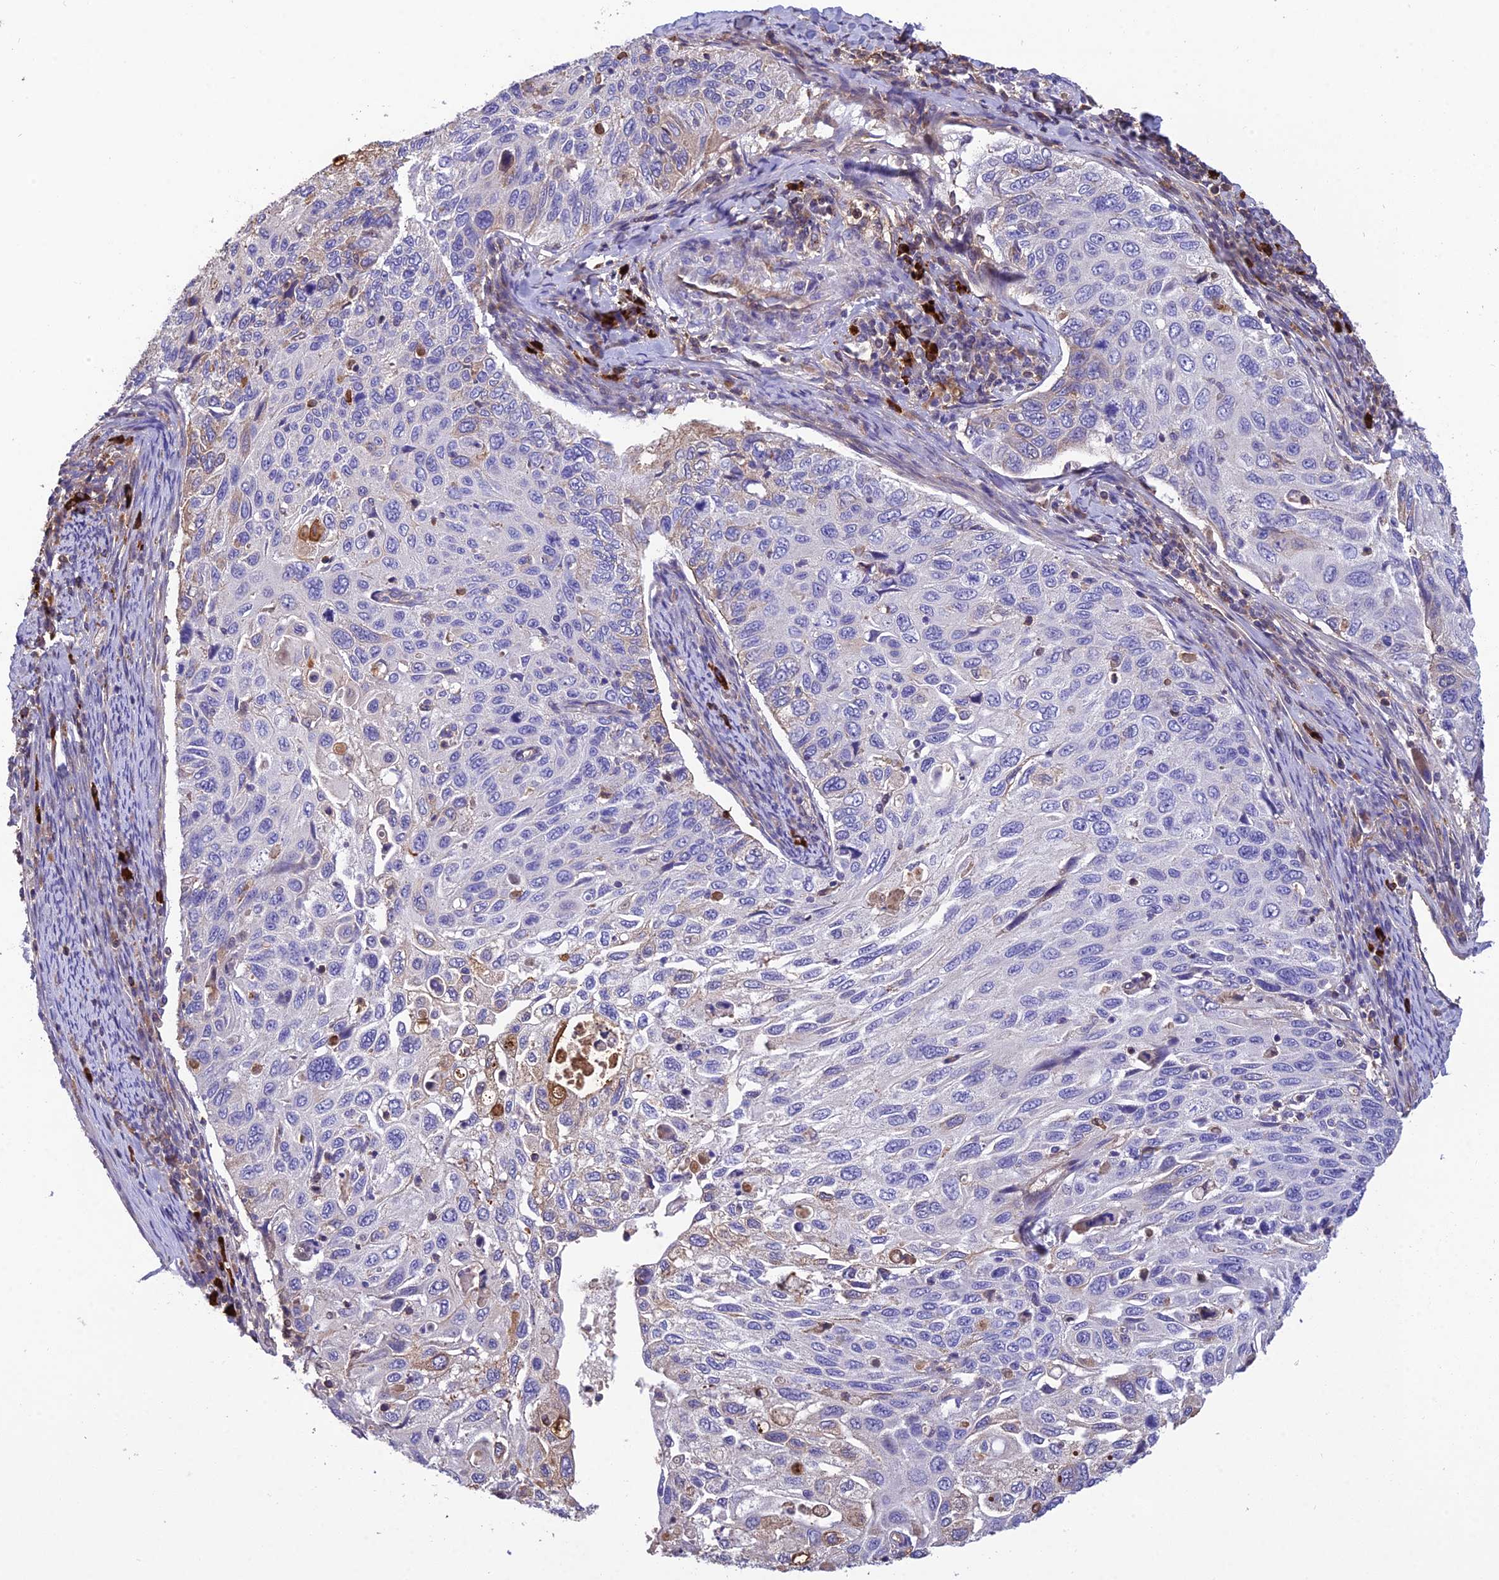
{"staining": {"intensity": "negative", "quantity": "none", "location": "none"}, "tissue": "cervical cancer", "cell_type": "Tumor cells", "image_type": "cancer", "snomed": [{"axis": "morphology", "description": "Squamous cell carcinoma, NOS"}, {"axis": "topography", "description": "Cervix"}], "caption": "Immunohistochemistry photomicrograph of cervical cancer (squamous cell carcinoma) stained for a protein (brown), which displays no staining in tumor cells.", "gene": "MIOS", "patient": {"sex": "female", "age": 70}}